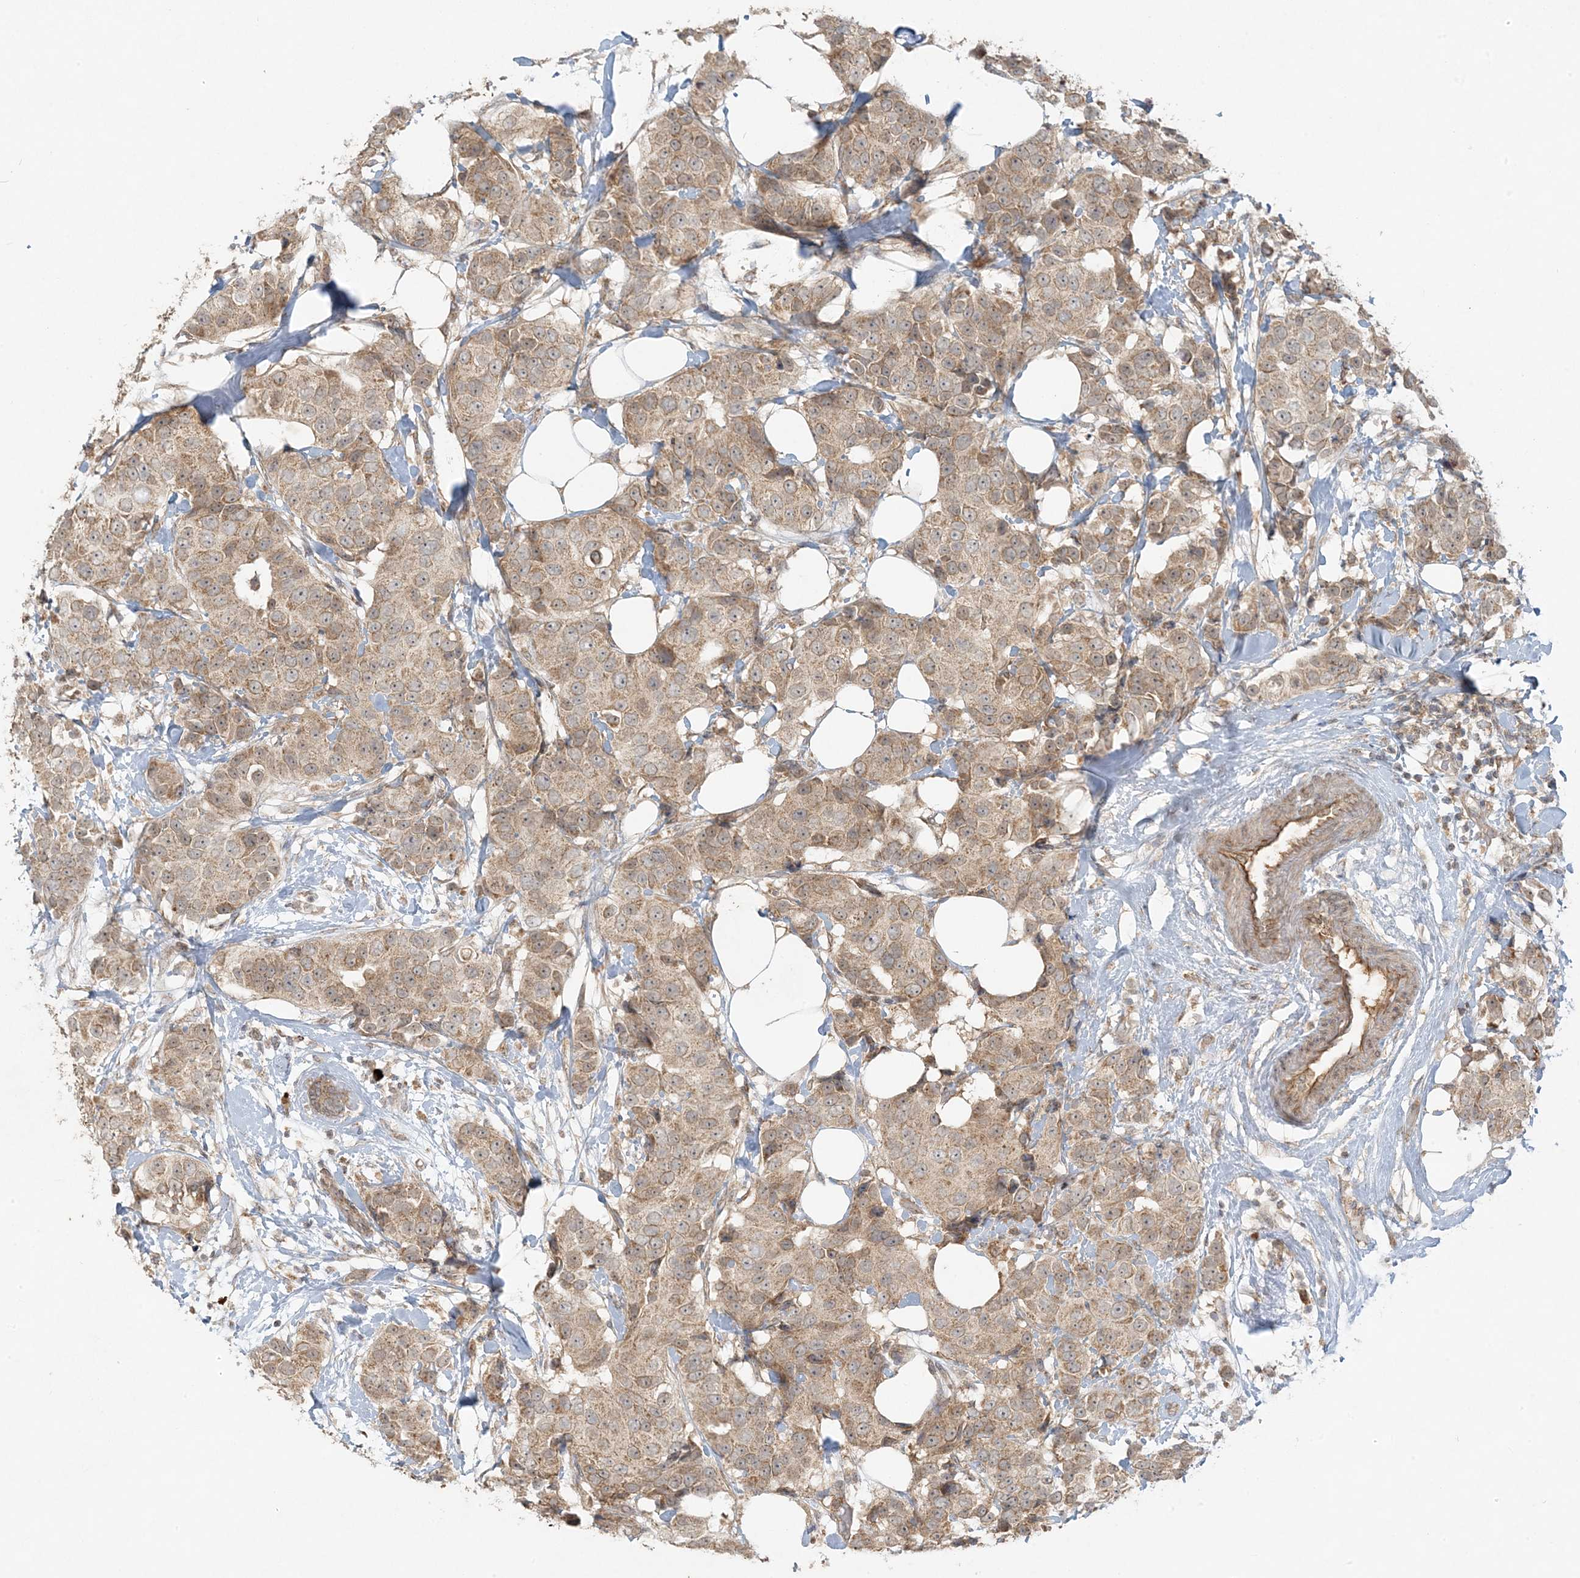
{"staining": {"intensity": "moderate", "quantity": ">75%", "location": "cytoplasmic/membranous"}, "tissue": "breast cancer", "cell_type": "Tumor cells", "image_type": "cancer", "snomed": [{"axis": "morphology", "description": "Normal tissue, NOS"}, {"axis": "morphology", "description": "Duct carcinoma"}, {"axis": "topography", "description": "Breast"}], "caption": "Immunohistochemistry (IHC) photomicrograph of breast invasive ductal carcinoma stained for a protein (brown), which displays medium levels of moderate cytoplasmic/membranous expression in approximately >75% of tumor cells.", "gene": "MCOLN1", "patient": {"sex": "female", "age": 39}}